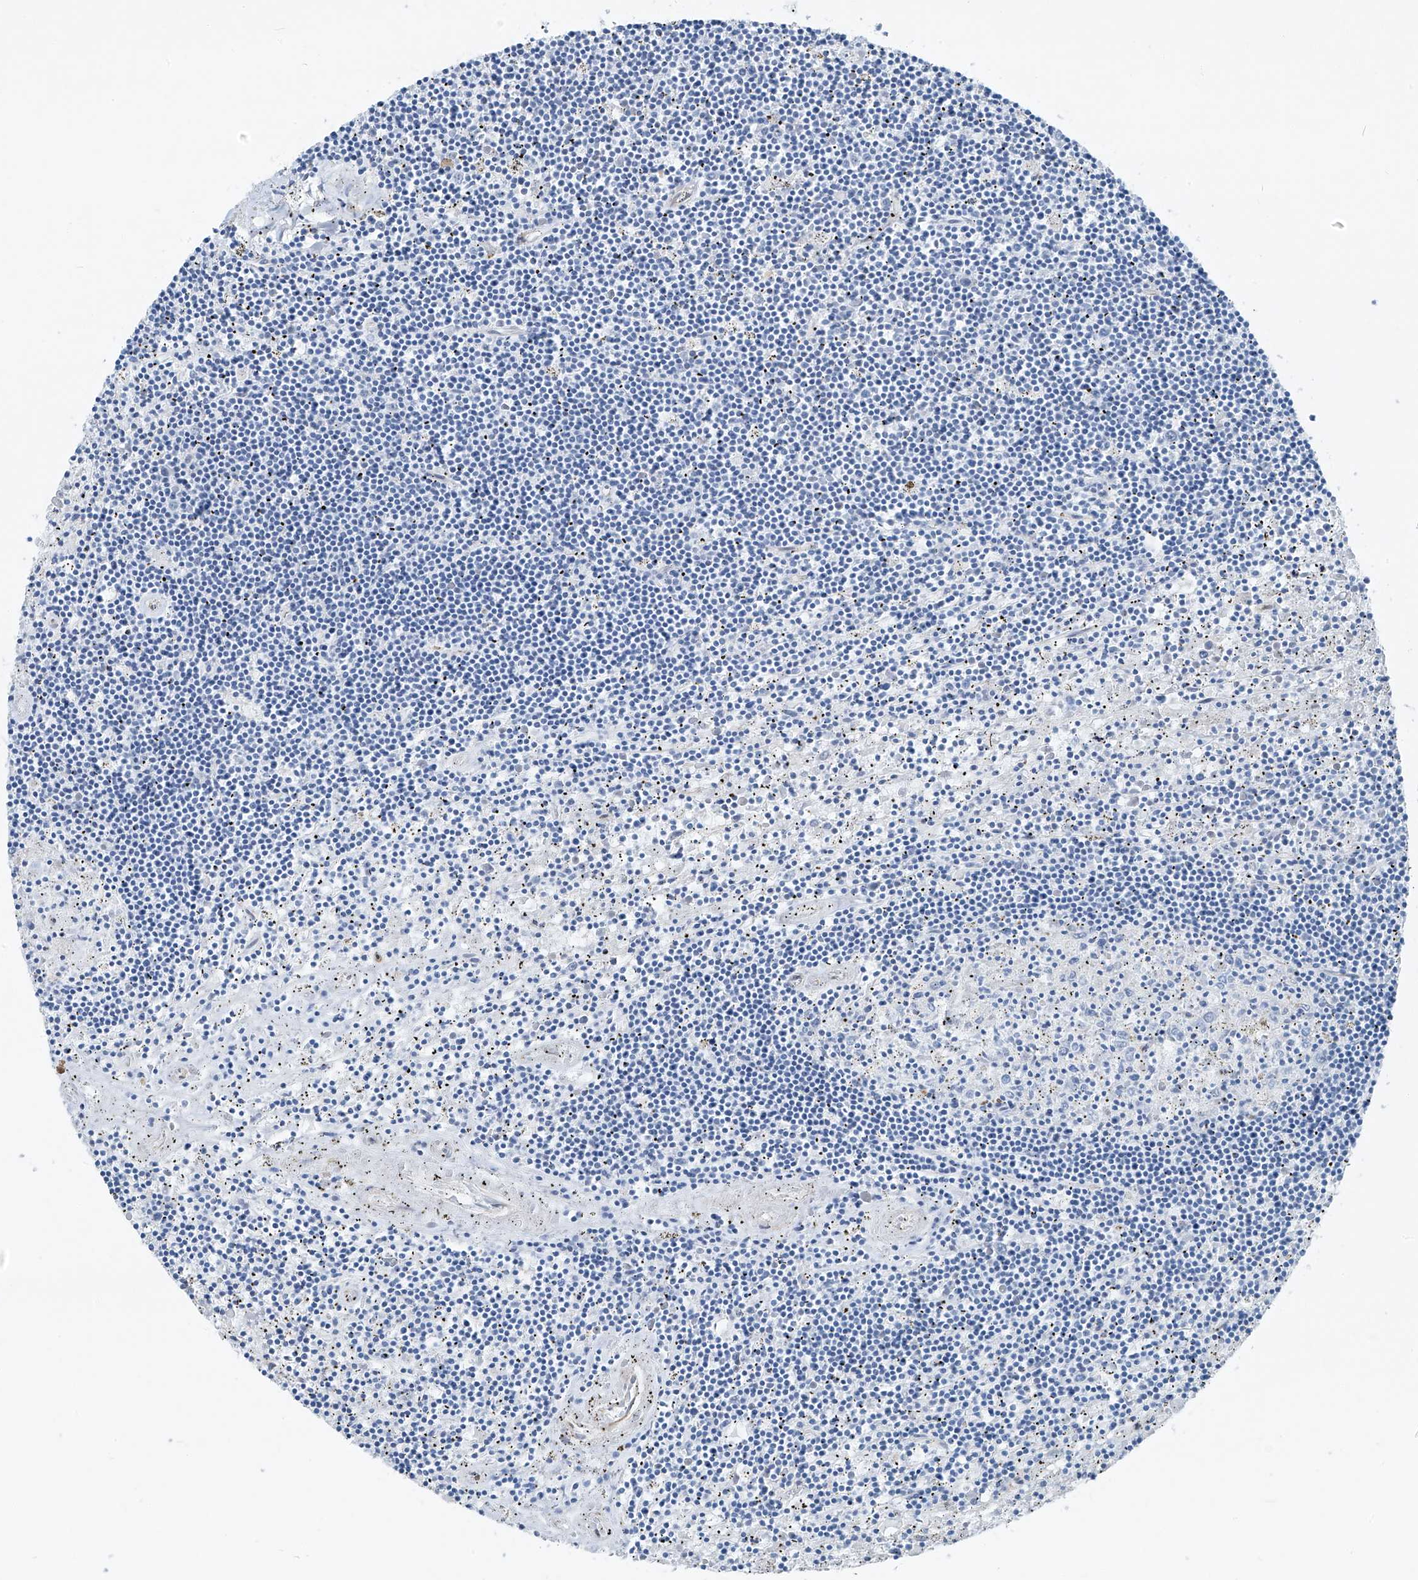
{"staining": {"intensity": "negative", "quantity": "none", "location": "none"}, "tissue": "lymphoma", "cell_type": "Tumor cells", "image_type": "cancer", "snomed": [{"axis": "morphology", "description": "Malignant lymphoma, non-Hodgkin's type, Low grade"}, {"axis": "topography", "description": "Spleen"}], "caption": "High power microscopy image of an immunohistochemistry (IHC) photomicrograph of malignant lymphoma, non-Hodgkin's type (low-grade), revealing no significant expression in tumor cells.", "gene": "TNS2", "patient": {"sex": "male", "age": 76}}